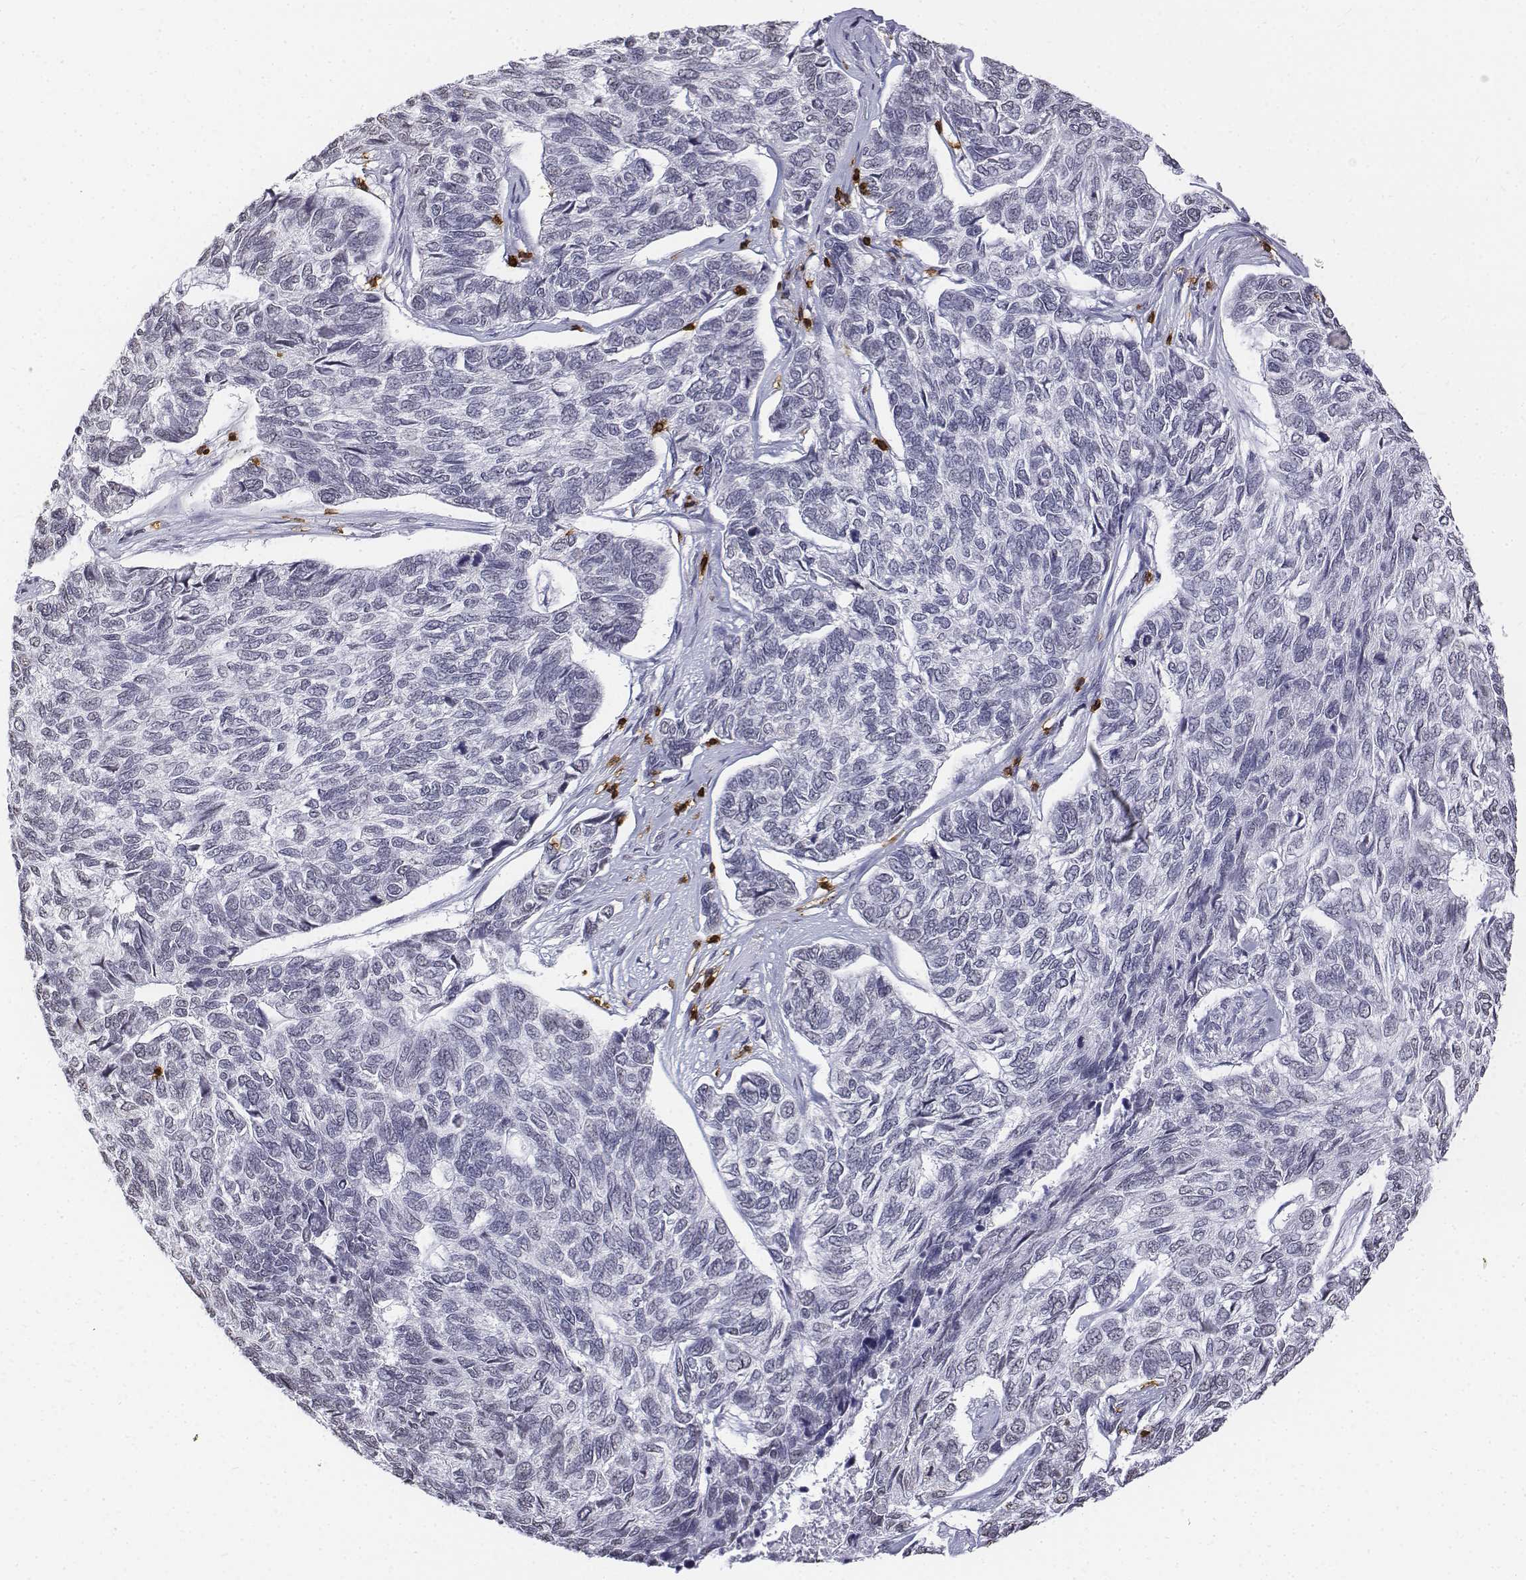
{"staining": {"intensity": "negative", "quantity": "none", "location": "none"}, "tissue": "skin cancer", "cell_type": "Tumor cells", "image_type": "cancer", "snomed": [{"axis": "morphology", "description": "Basal cell carcinoma"}, {"axis": "topography", "description": "Skin"}], "caption": "The immunohistochemistry (IHC) micrograph has no significant staining in tumor cells of skin basal cell carcinoma tissue.", "gene": "CD3E", "patient": {"sex": "female", "age": 65}}